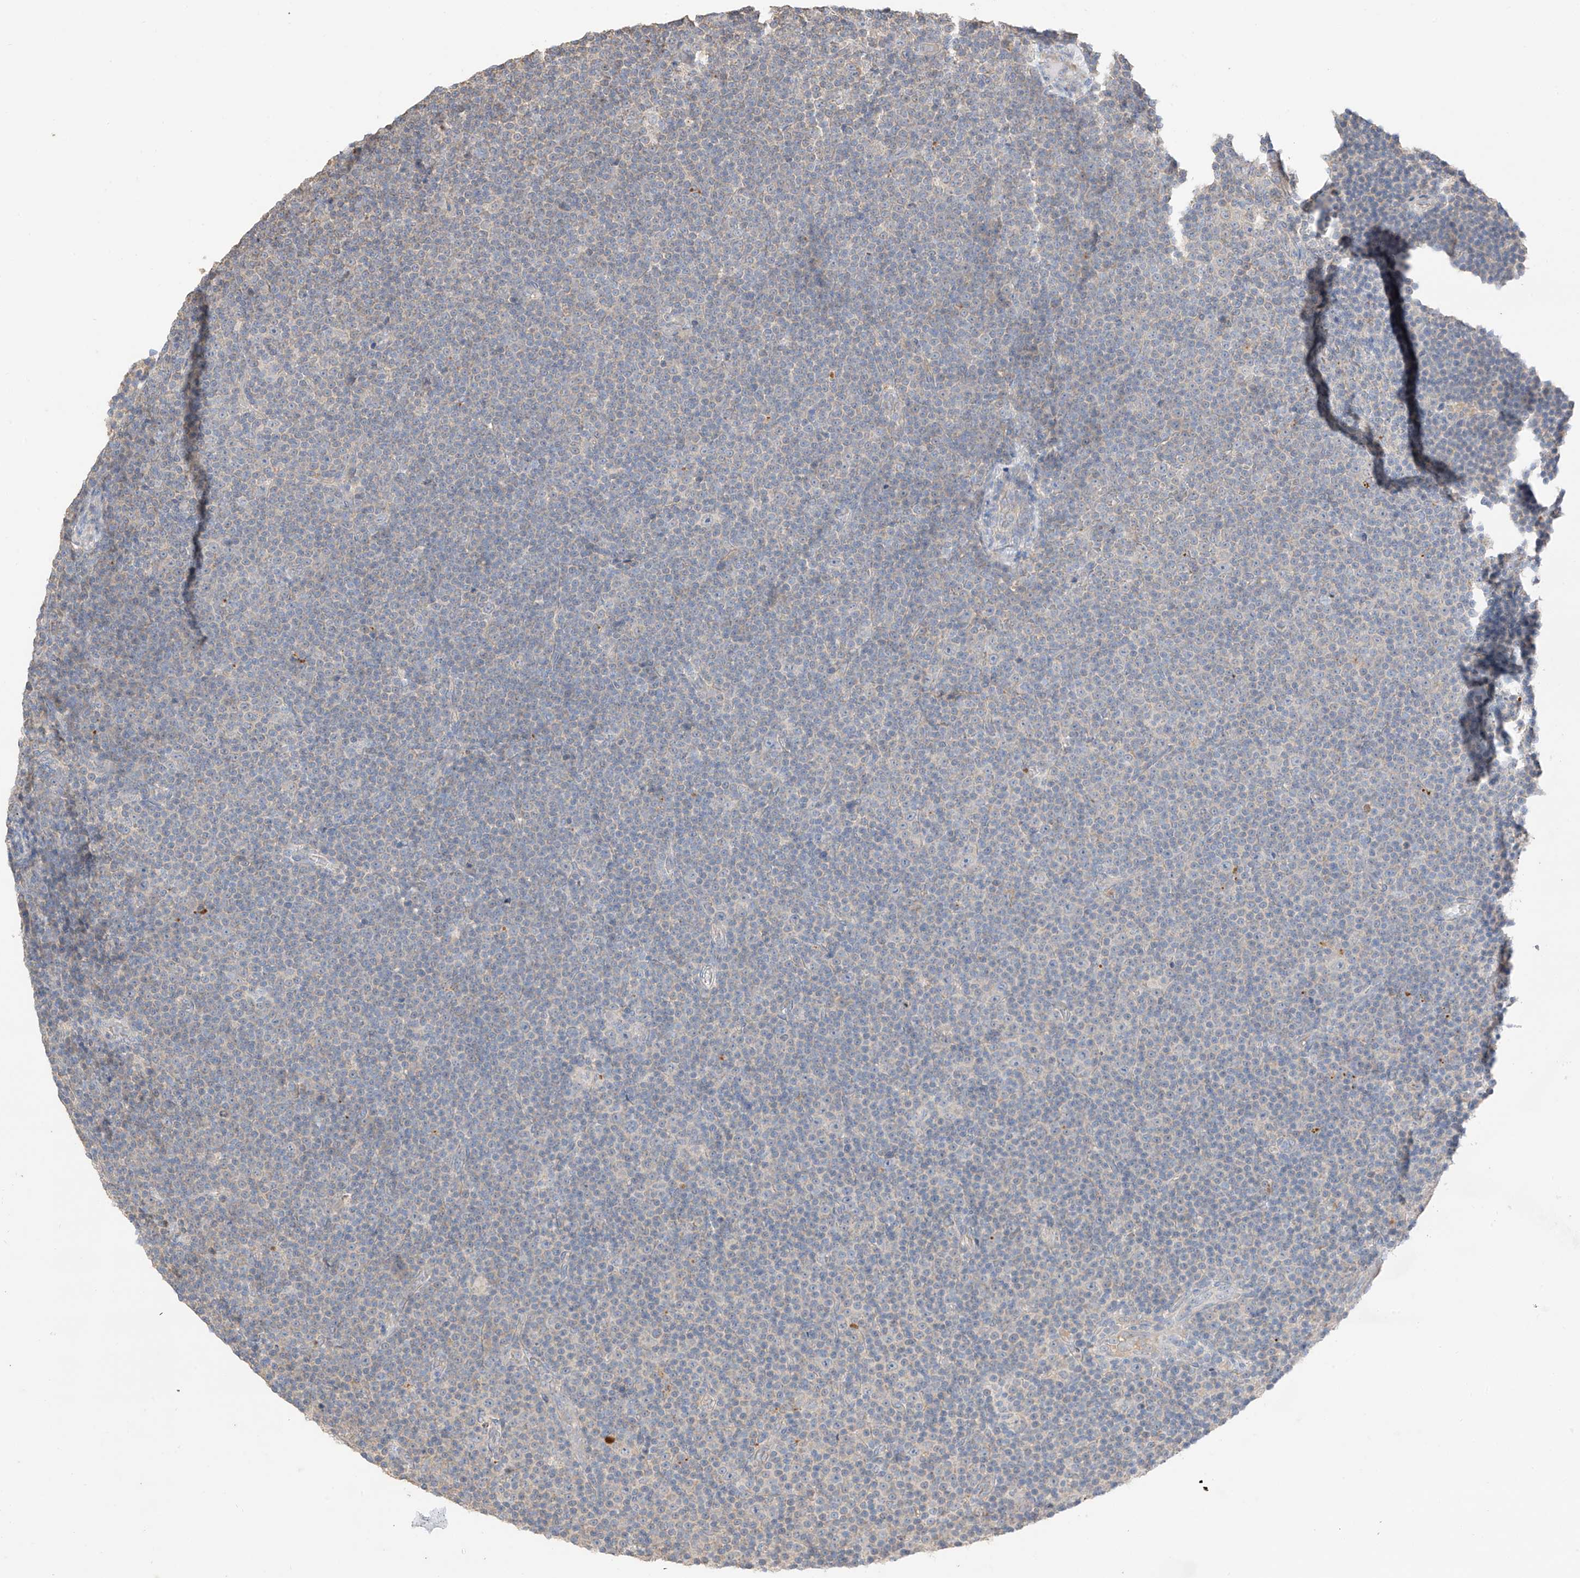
{"staining": {"intensity": "negative", "quantity": "none", "location": "none"}, "tissue": "lymphoma", "cell_type": "Tumor cells", "image_type": "cancer", "snomed": [{"axis": "morphology", "description": "Malignant lymphoma, non-Hodgkin's type, Low grade"}, {"axis": "topography", "description": "Lymph node"}], "caption": "Image shows no significant protein expression in tumor cells of malignant lymphoma, non-Hodgkin's type (low-grade).", "gene": "CAPN13", "patient": {"sex": "female", "age": 67}}